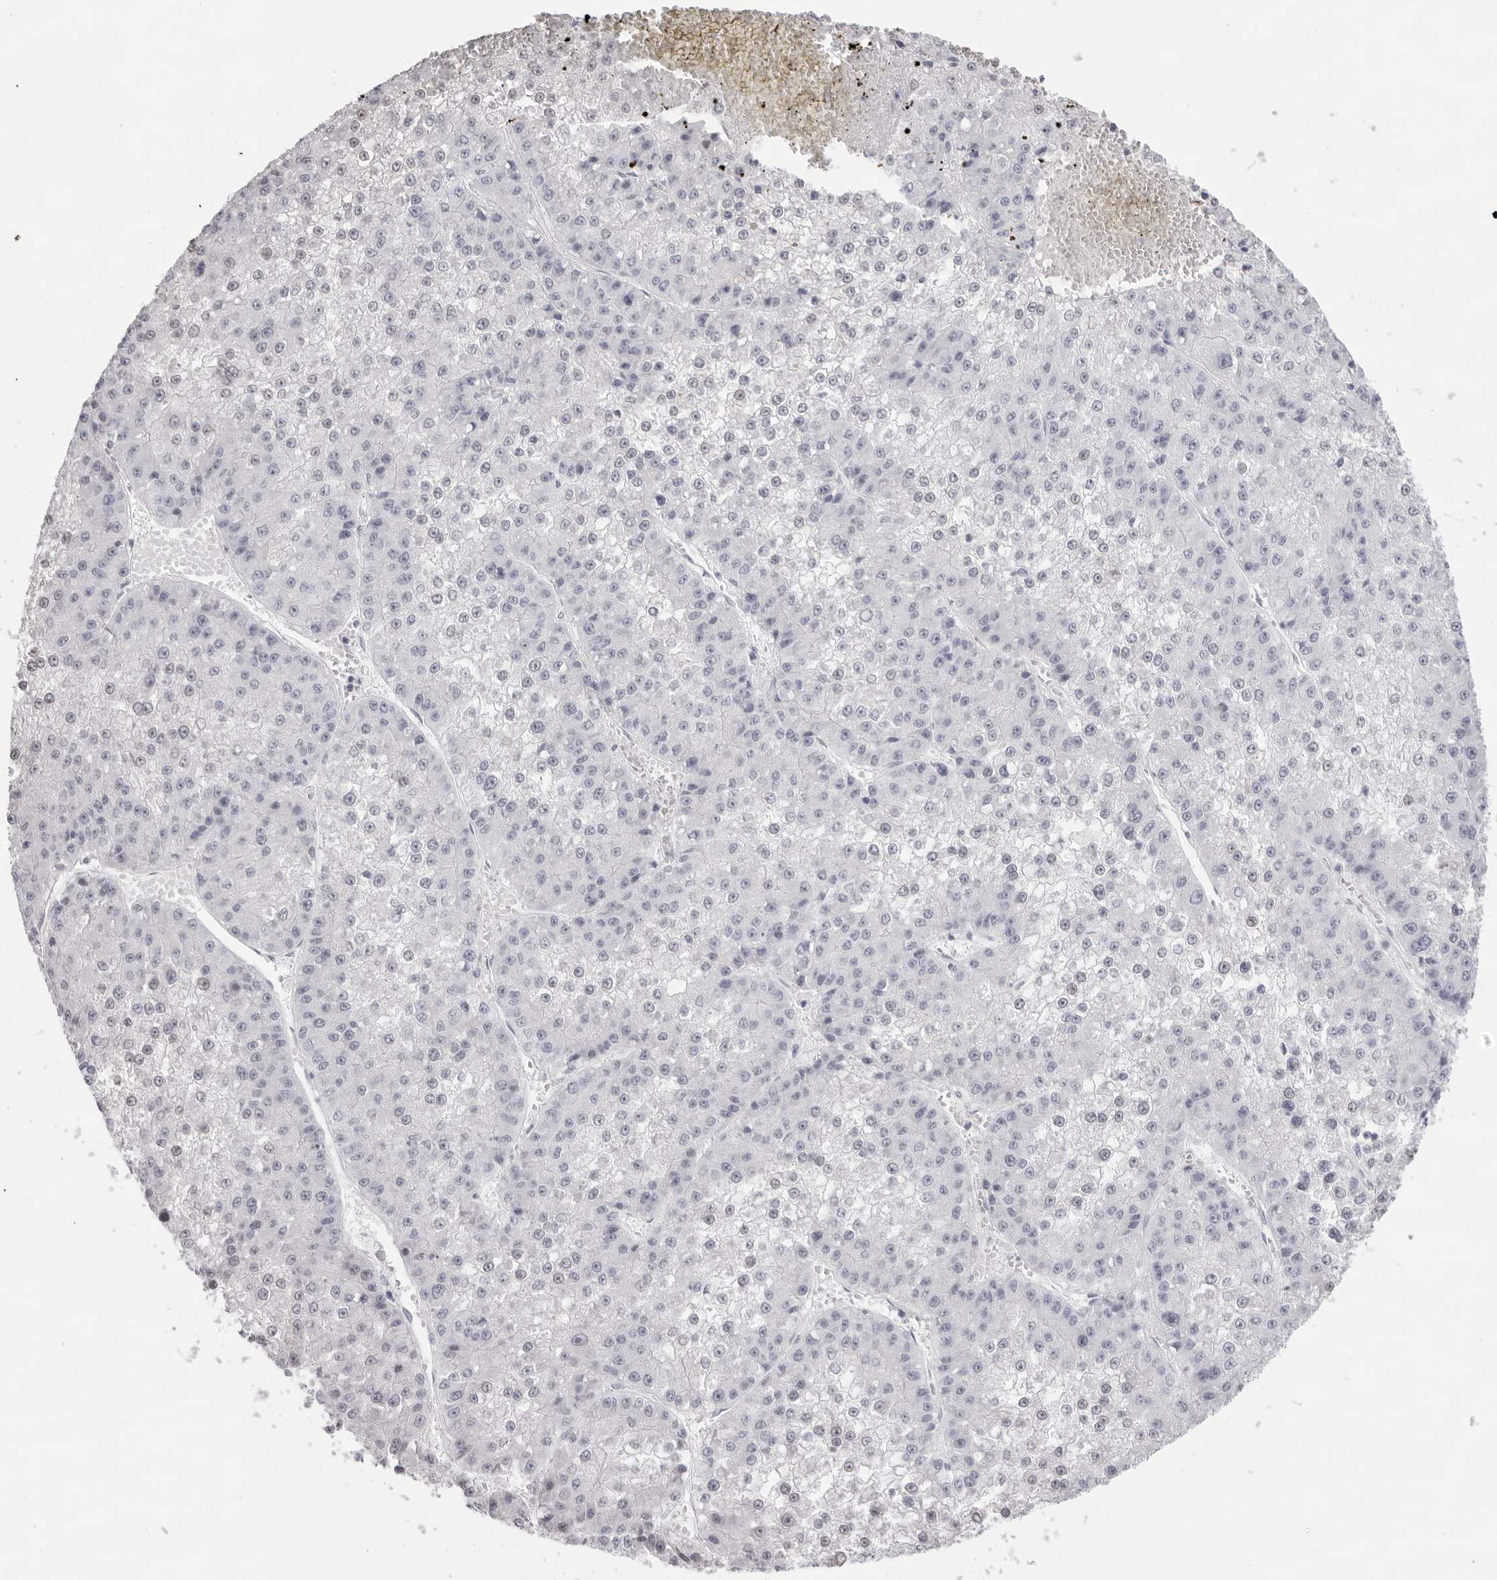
{"staining": {"intensity": "negative", "quantity": "none", "location": "none"}, "tissue": "liver cancer", "cell_type": "Tumor cells", "image_type": "cancer", "snomed": [{"axis": "morphology", "description": "Carcinoma, Hepatocellular, NOS"}, {"axis": "topography", "description": "Liver"}], "caption": "This is an IHC micrograph of human liver hepatocellular carcinoma. There is no staining in tumor cells.", "gene": "KLK12", "patient": {"sex": "female", "age": 73}}